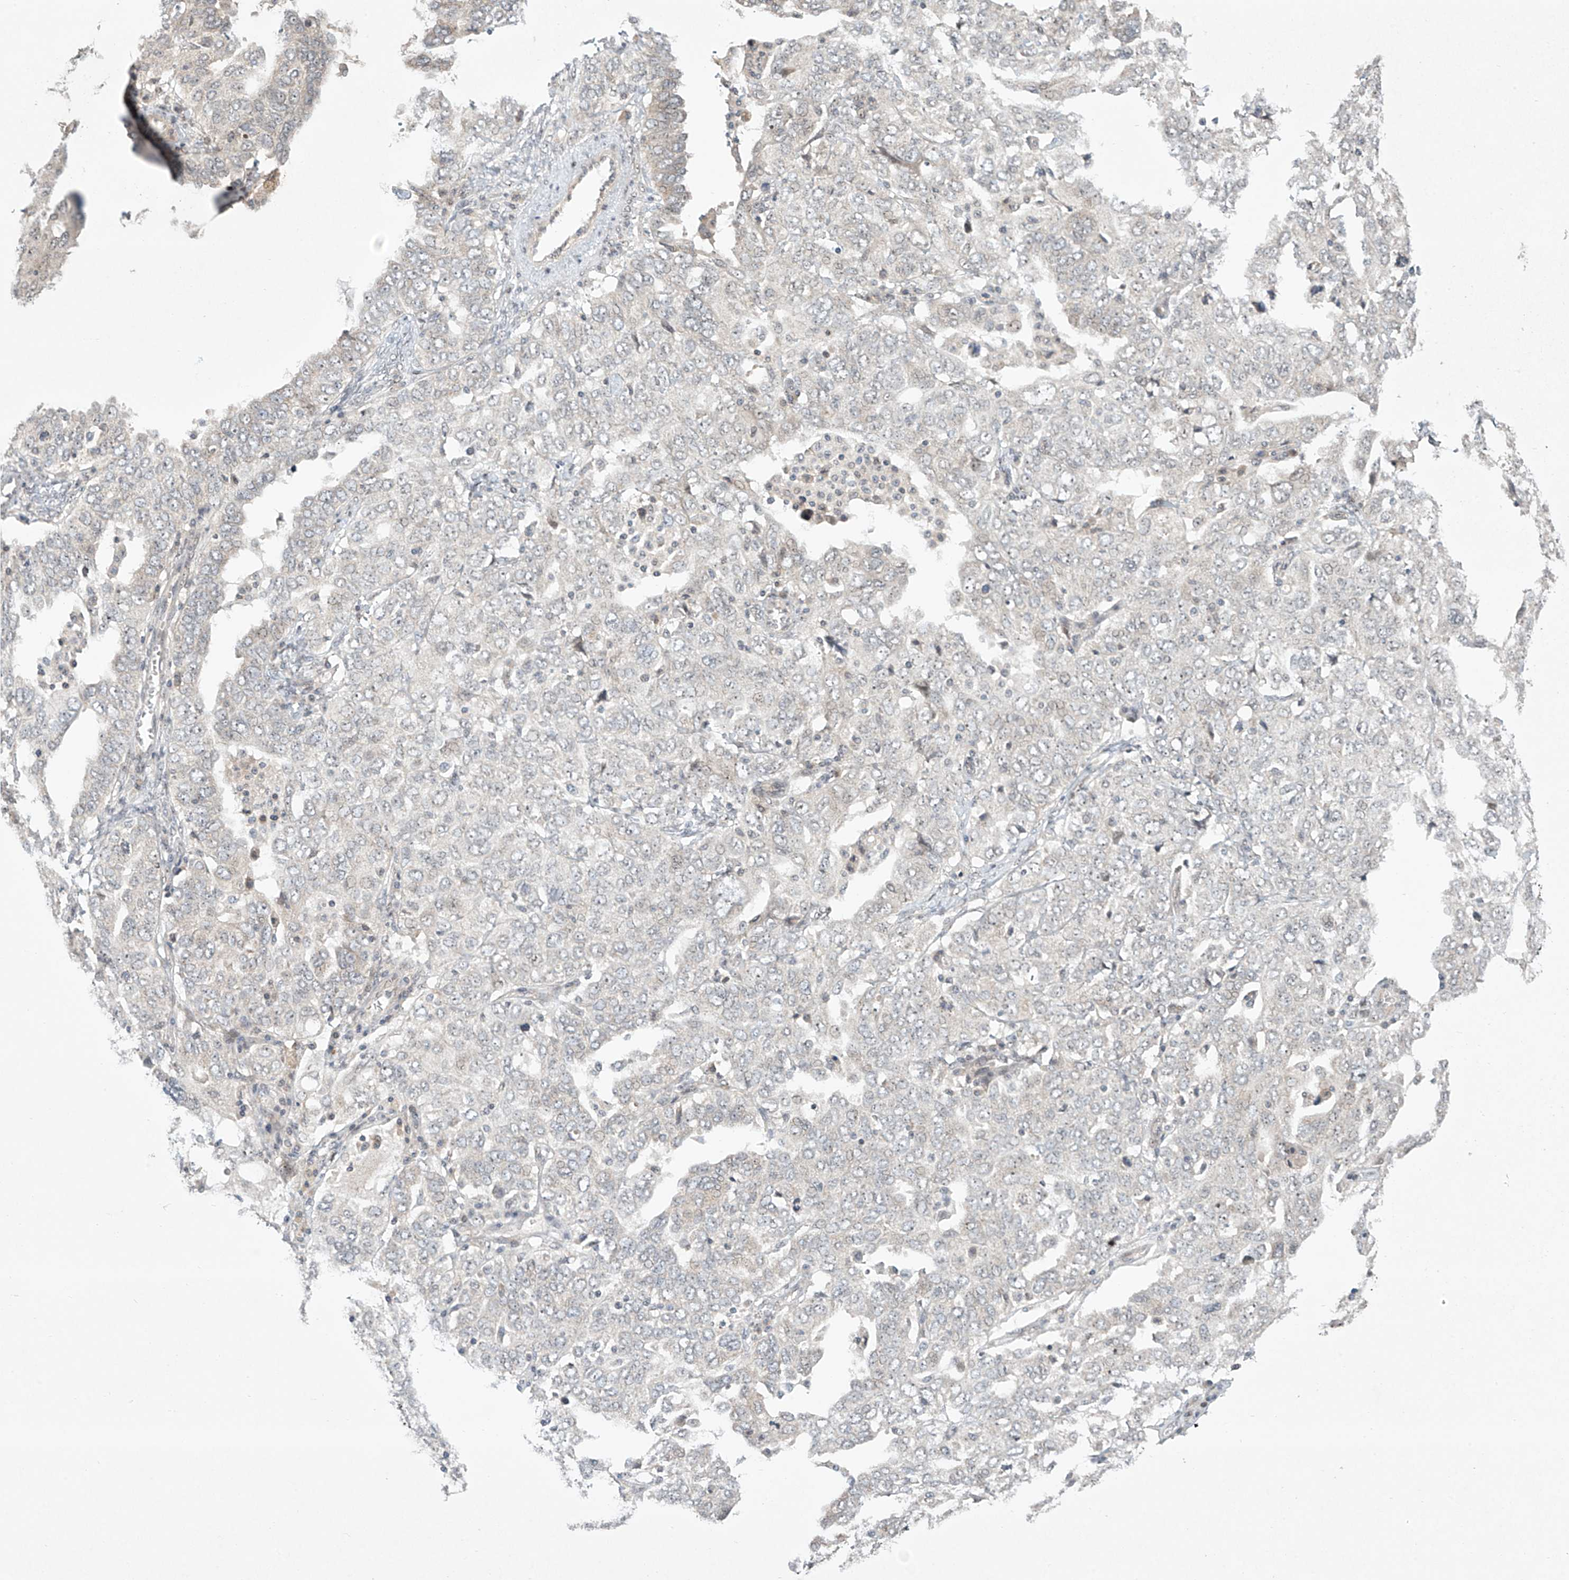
{"staining": {"intensity": "negative", "quantity": "none", "location": "none"}, "tissue": "ovarian cancer", "cell_type": "Tumor cells", "image_type": "cancer", "snomed": [{"axis": "morphology", "description": "Carcinoma, endometroid"}, {"axis": "topography", "description": "Ovary"}], "caption": "A histopathology image of human ovarian cancer (endometroid carcinoma) is negative for staining in tumor cells.", "gene": "TASP1", "patient": {"sex": "female", "age": 62}}